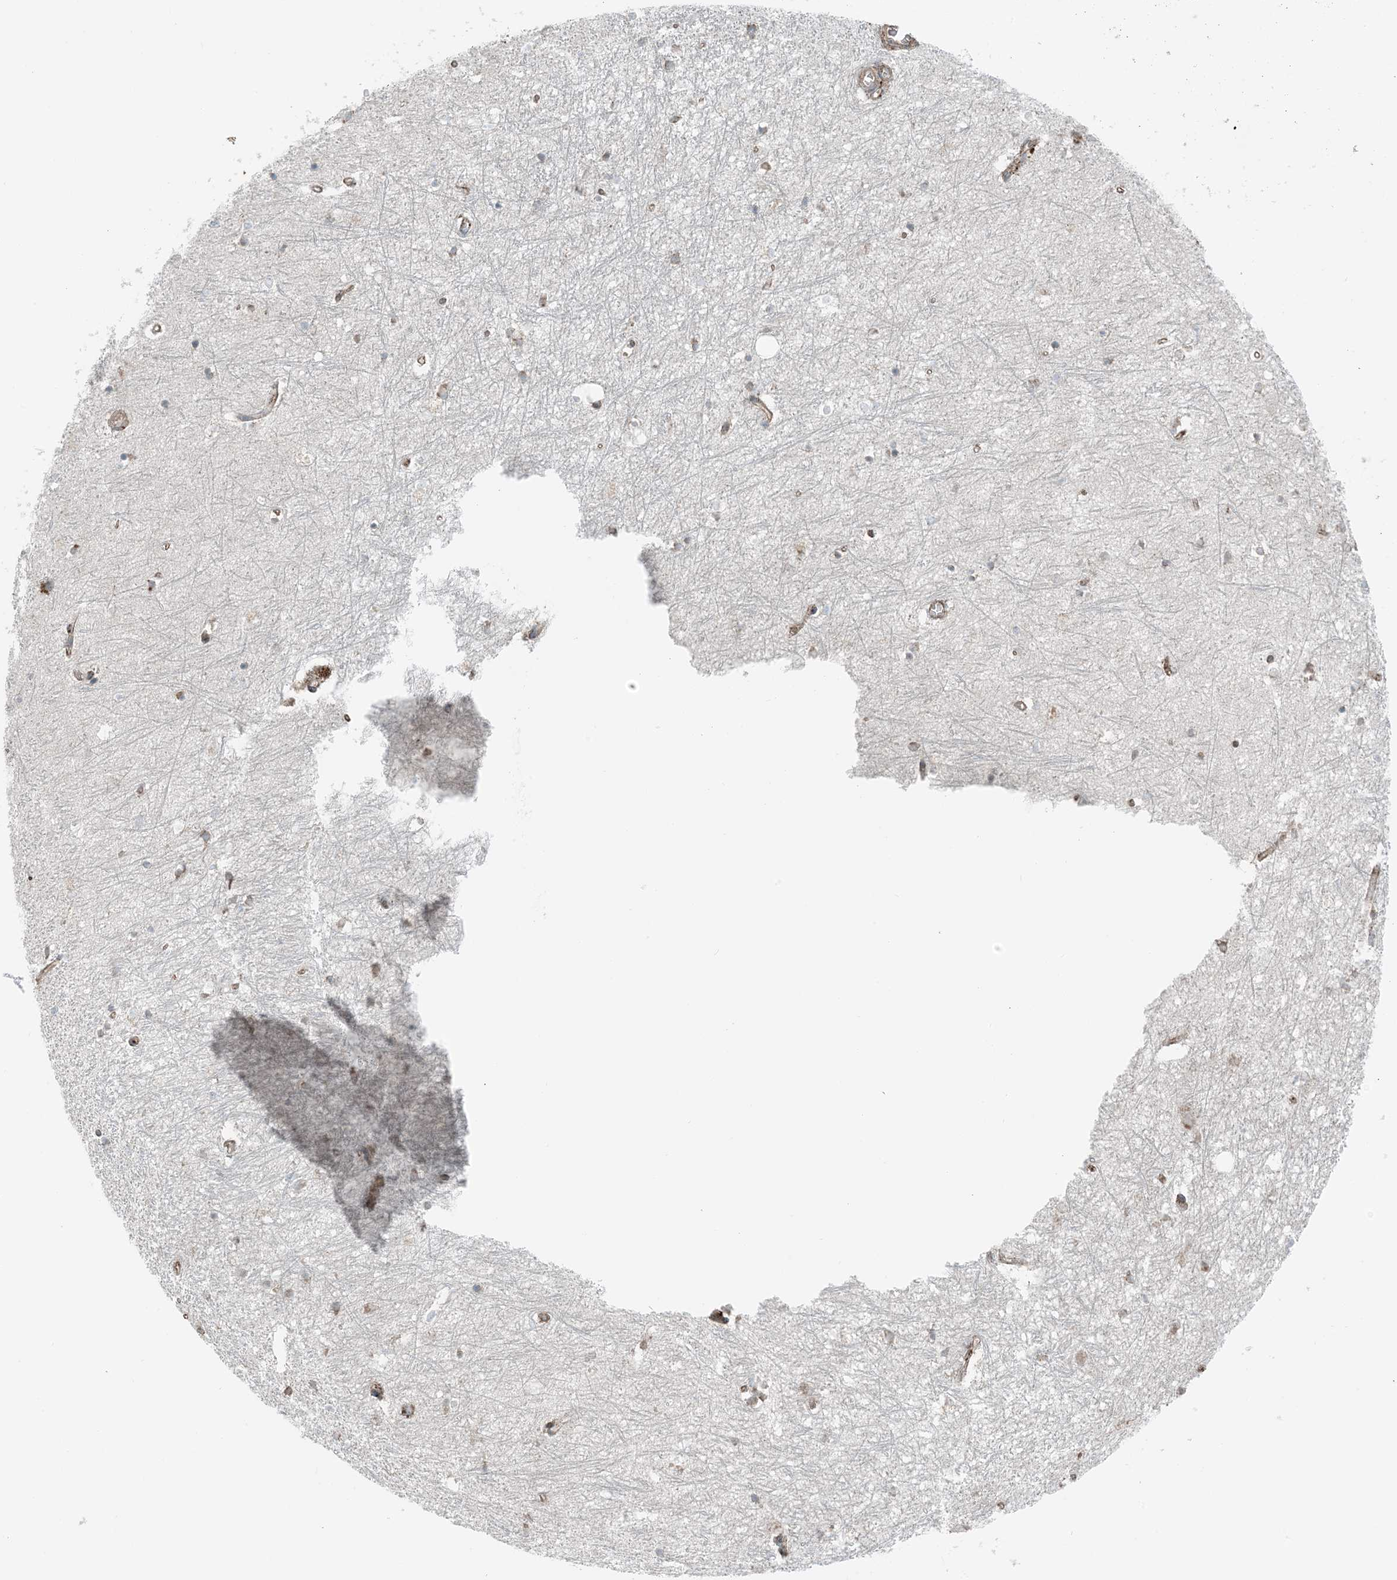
{"staining": {"intensity": "weak", "quantity": "<25%", "location": "cytoplasmic/membranous"}, "tissue": "hippocampus", "cell_type": "Glial cells", "image_type": "normal", "snomed": [{"axis": "morphology", "description": "Normal tissue, NOS"}, {"axis": "topography", "description": "Hippocampus"}], "caption": "This is a micrograph of immunohistochemistry (IHC) staining of normal hippocampus, which shows no staining in glial cells. The staining is performed using DAB (3,3'-diaminobenzidine) brown chromogen with nuclei counter-stained in using hematoxylin.", "gene": "CERKL", "patient": {"sex": "female", "age": 64}}